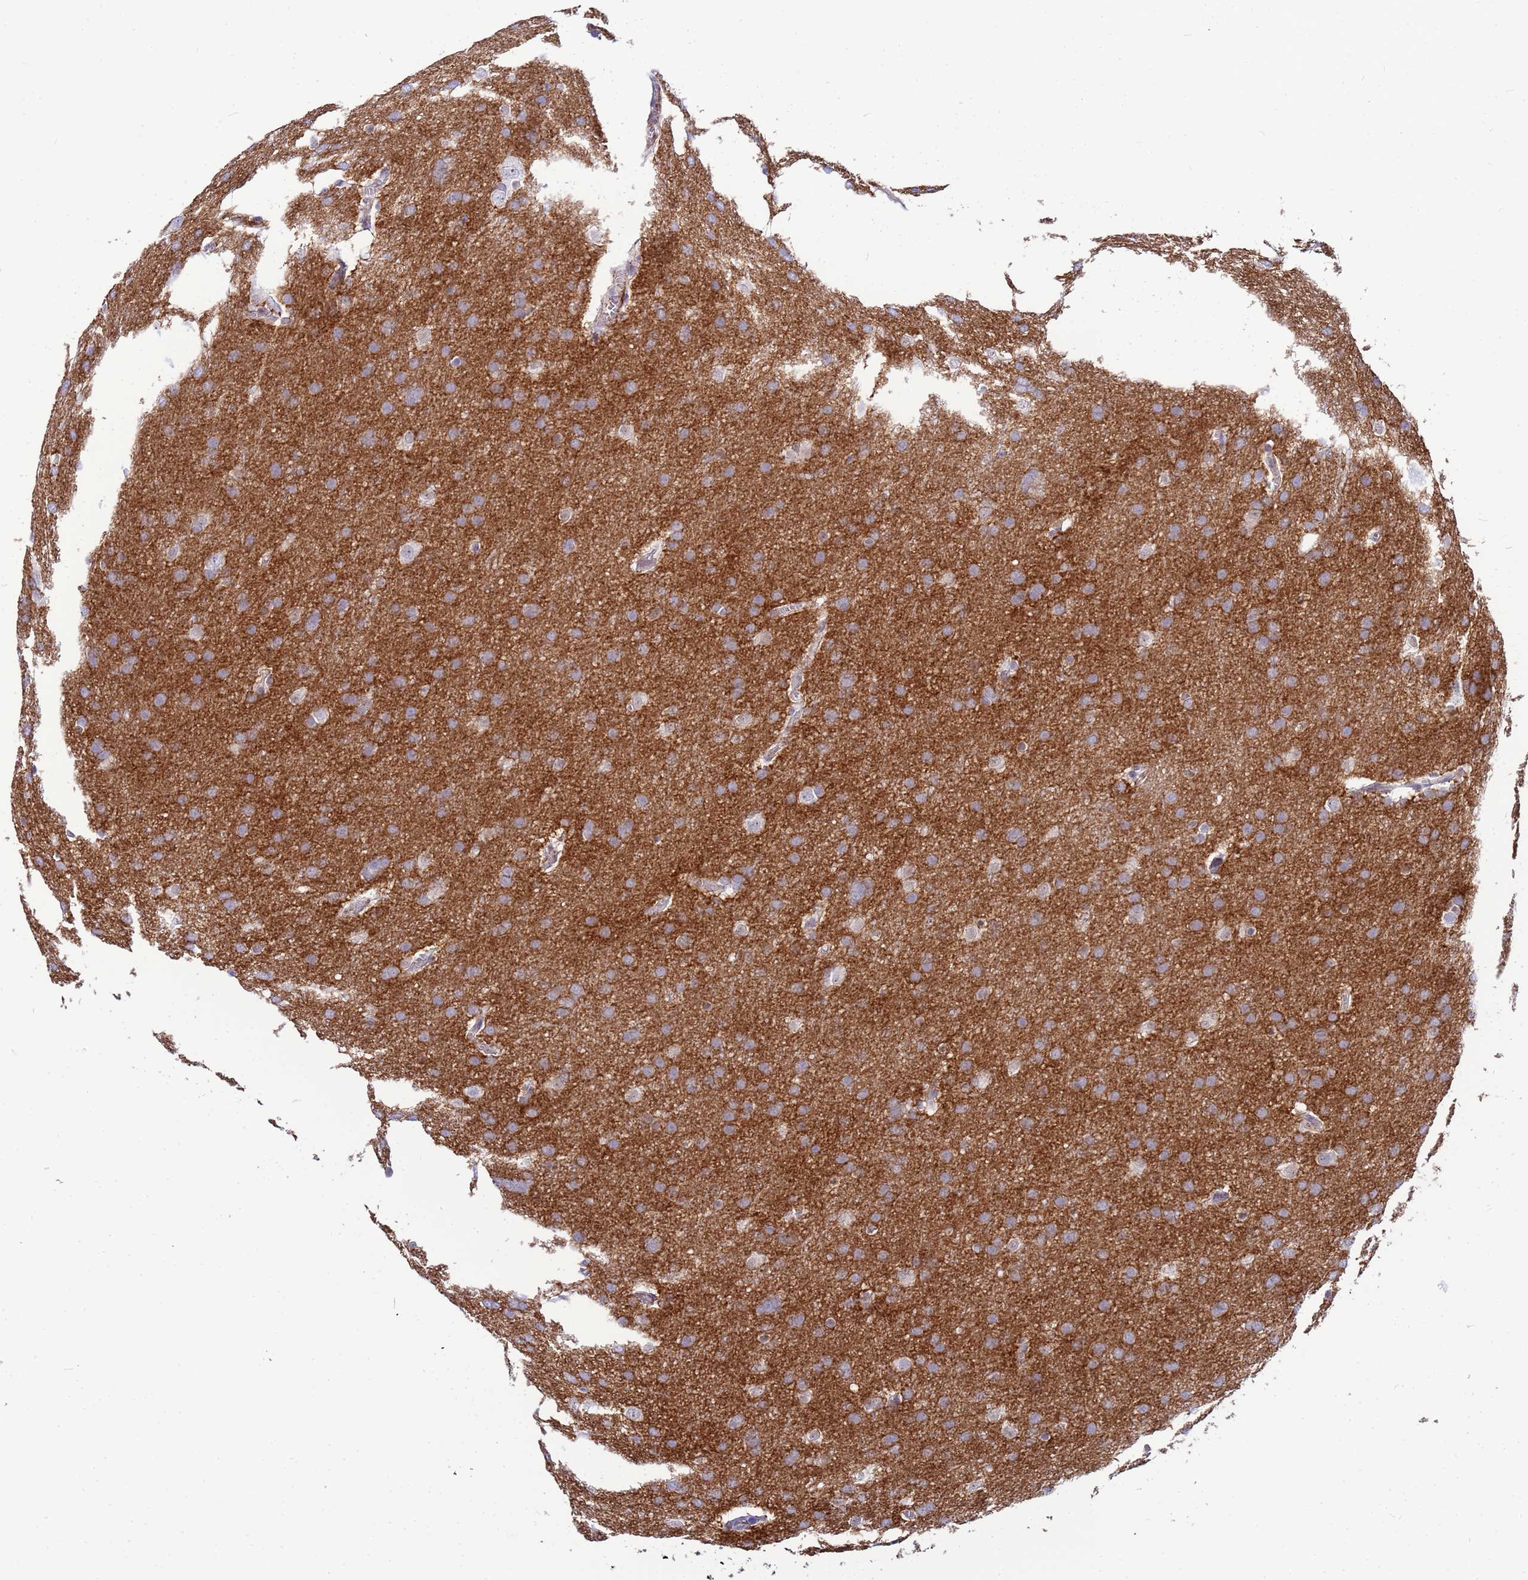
{"staining": {"intensity": "moderate", "quantity": "25%-75%", "location": "cytoplasmic/membranous"}, "tissue": "glioma", "cell_type": "Tumor cells", "image_type": "cancer", "snomed": [{"axis": "morphology", "description": "Glioma, malignant, Low grade"}, {"axis": "topography", "description": "Brain"}], "caption": "High-power microscopy captured an IHC micrograph of glioma, revealing moderate cytoplasmic/membranous expression in approximately 25%-75% of tumor cells.", "gene": "SLC25A37", "patient": {"sex": "female", "age": 32}}